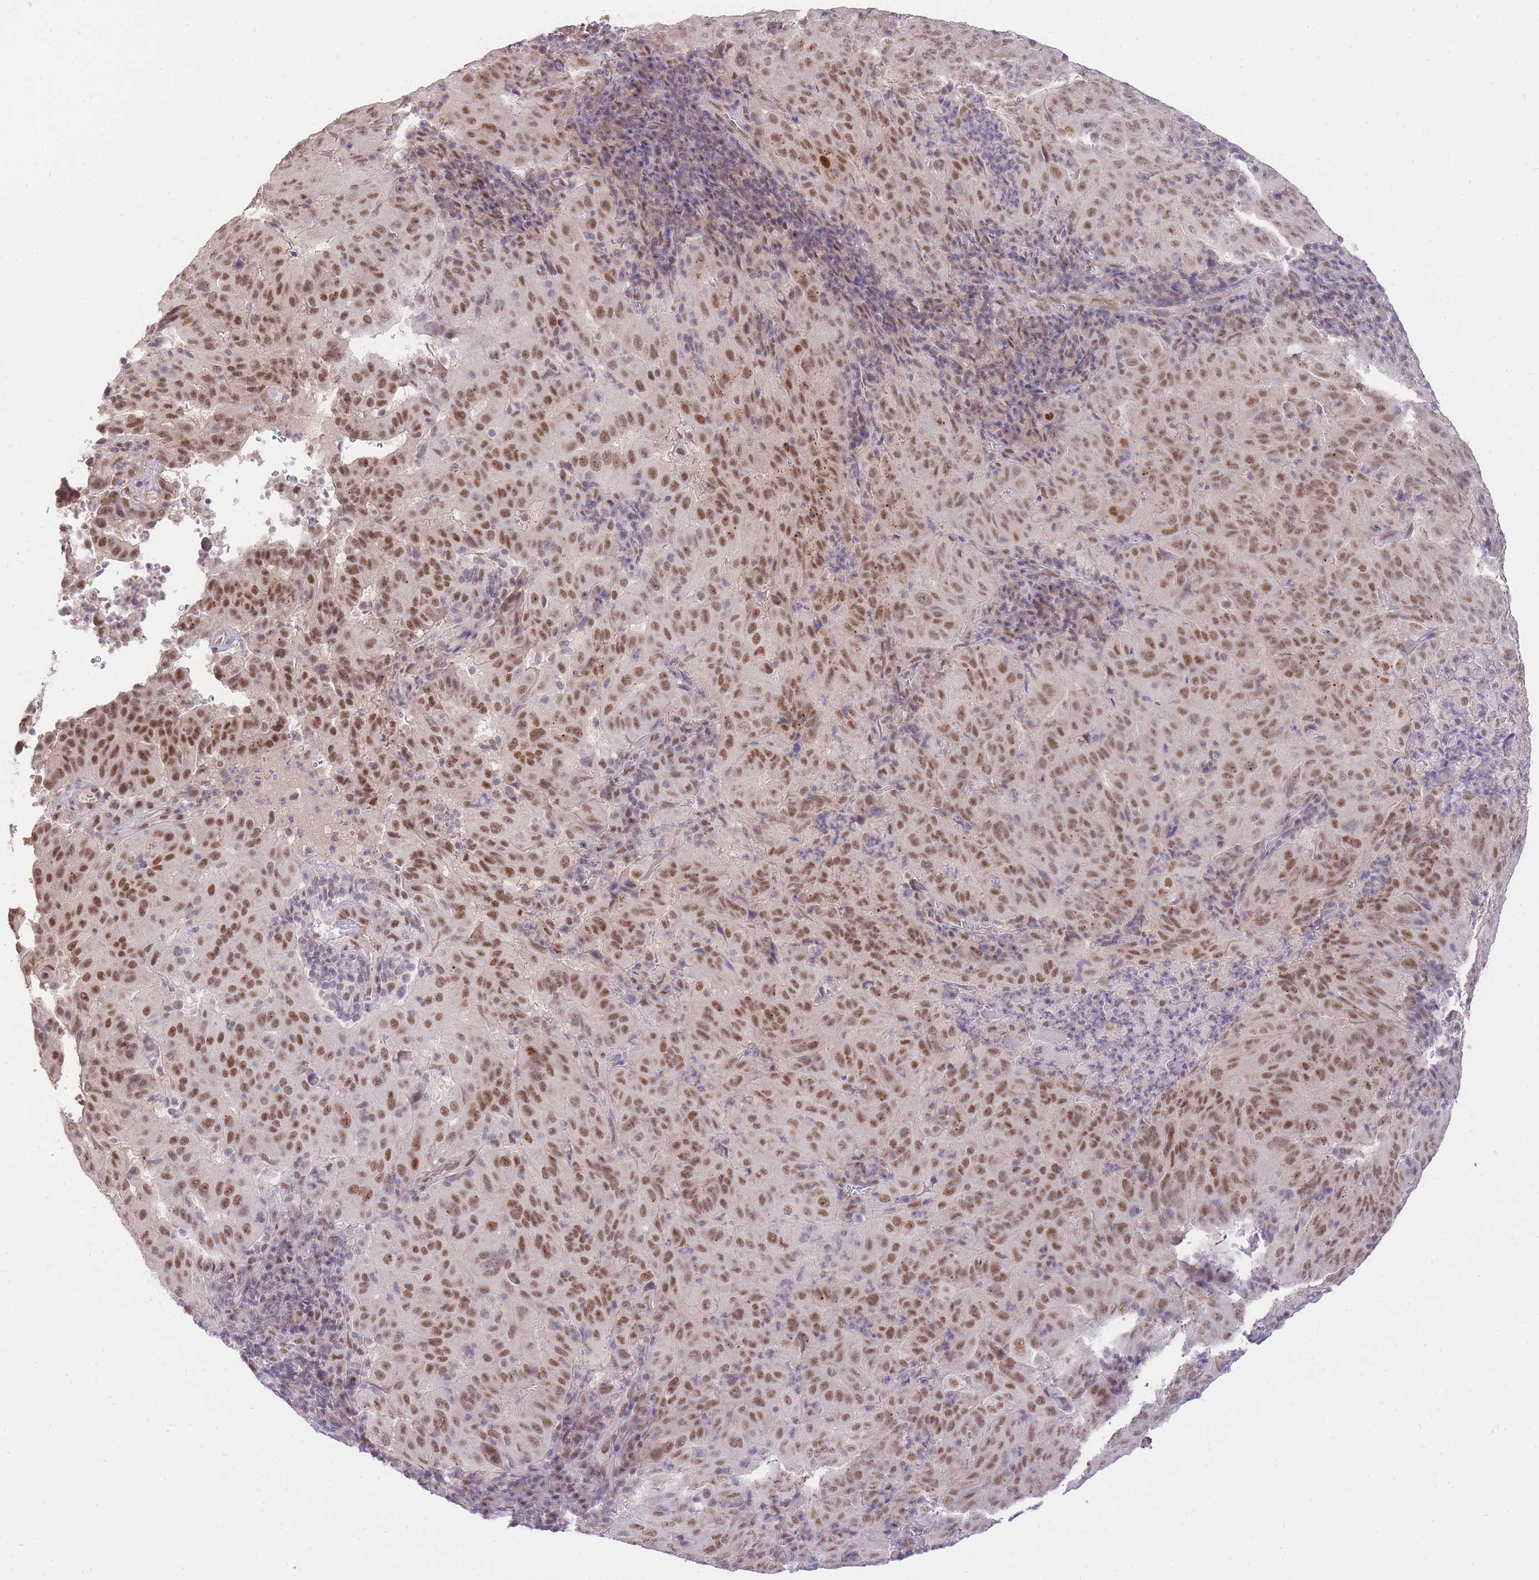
{"staining": {"intensity": "moderate", "quantity": ">75%", "location": "nuclear"}, "tissue": "pancreatic cancer", "cell_type": "Tumor cells", "image_type": "cancer", "snomed": [{"axis": "morphology", "description": "Adenocarcinoma, NOS"}, {"axis": "topography", "description": "Pancreas"}], "caption": "This image demonstrates immunohistochemistry staining of pancreatic cancer, with medium moderate nuclear positivity in about >75% of tumor cells.", "gene": "UBXN7", "patient": {"sex": "male", "age": 63}}